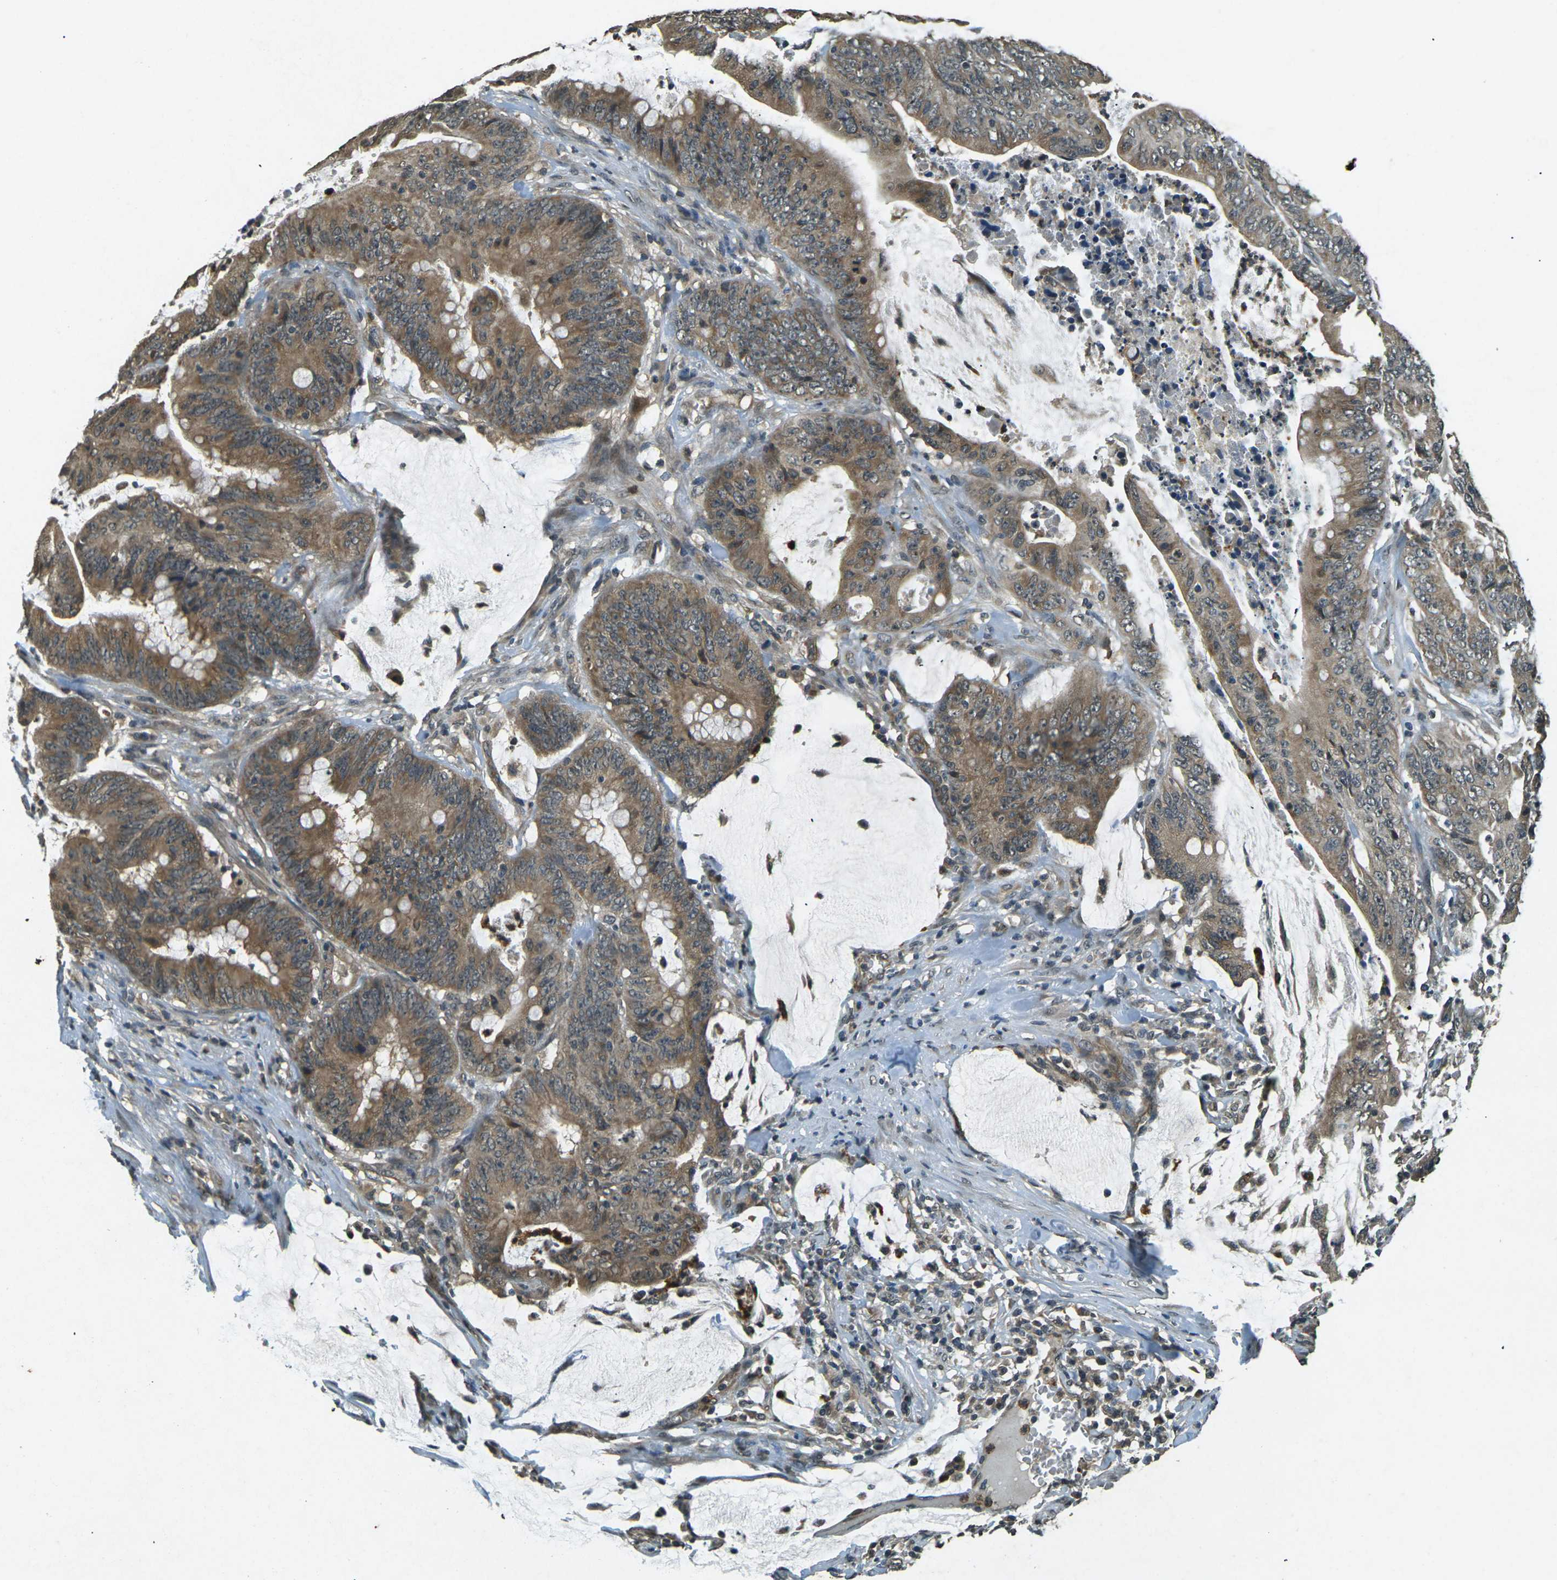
{"staining": {"intensity": "moderate", "quantity": ">75%", "location": "cytoplasmic/membranous"}, "tissue": "colorectal cancer", "cell_type": "Tumor cells", "image_type": "cancer", "snomed": [{"axis": "morphology", "description": "Adenocarcinoma, NOS"}, {"axis": "topography", "description": "Colon"}], "caption": "This is an image of IHC staining of colorectal cancer, which shows moderate expression in the cytoplasmic/membranous of tumor cells.", "gene": "PDE2A", "patient": {"sex": "male", "age": 45}}